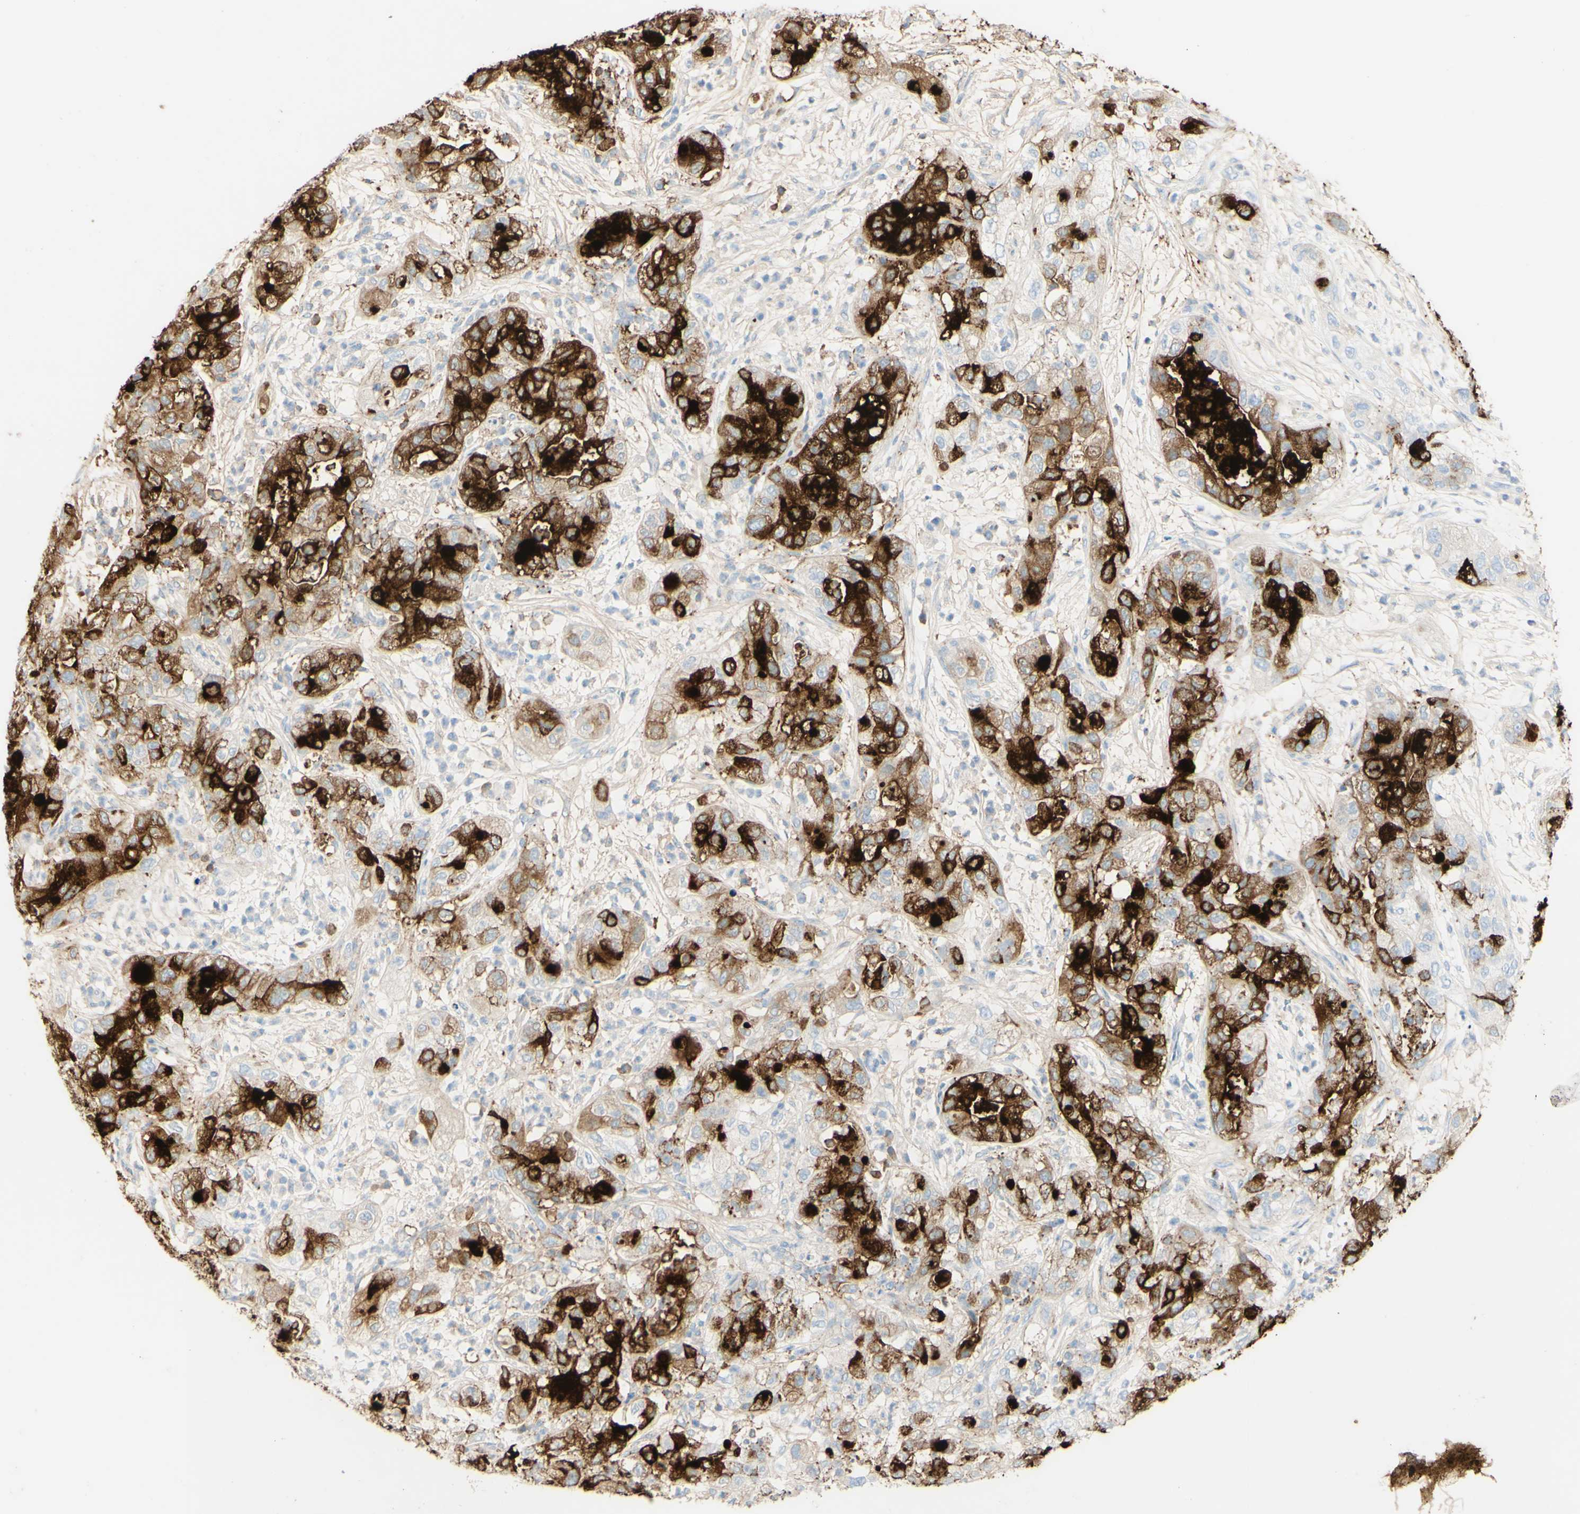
{"staining": {"intensity": "strong", "quantity": "25%-75%", "location": "cytoplasmic/membranous"}, "tissue": "pancreatic cancer", "cell_type": "Tumor cells", "image_type": "cancer", "snomed": [{"axis": "morphology", "description": "Adenocarcinoma, NOS"}, {"axis": "topography", "description": "Pancreas"}], "caption": "IHC image of neoplastic tissue: pancreatic cancer stained using immunohistochemistry (IHC) reveals high levels of strong protein expression localized specifically in the cytoplasmic/membranous of tumor cells, appearing as a cytoplasmic/membranous brown color.", "gene": "PIGR", "patient": {"sex": "female", "age": 78}}